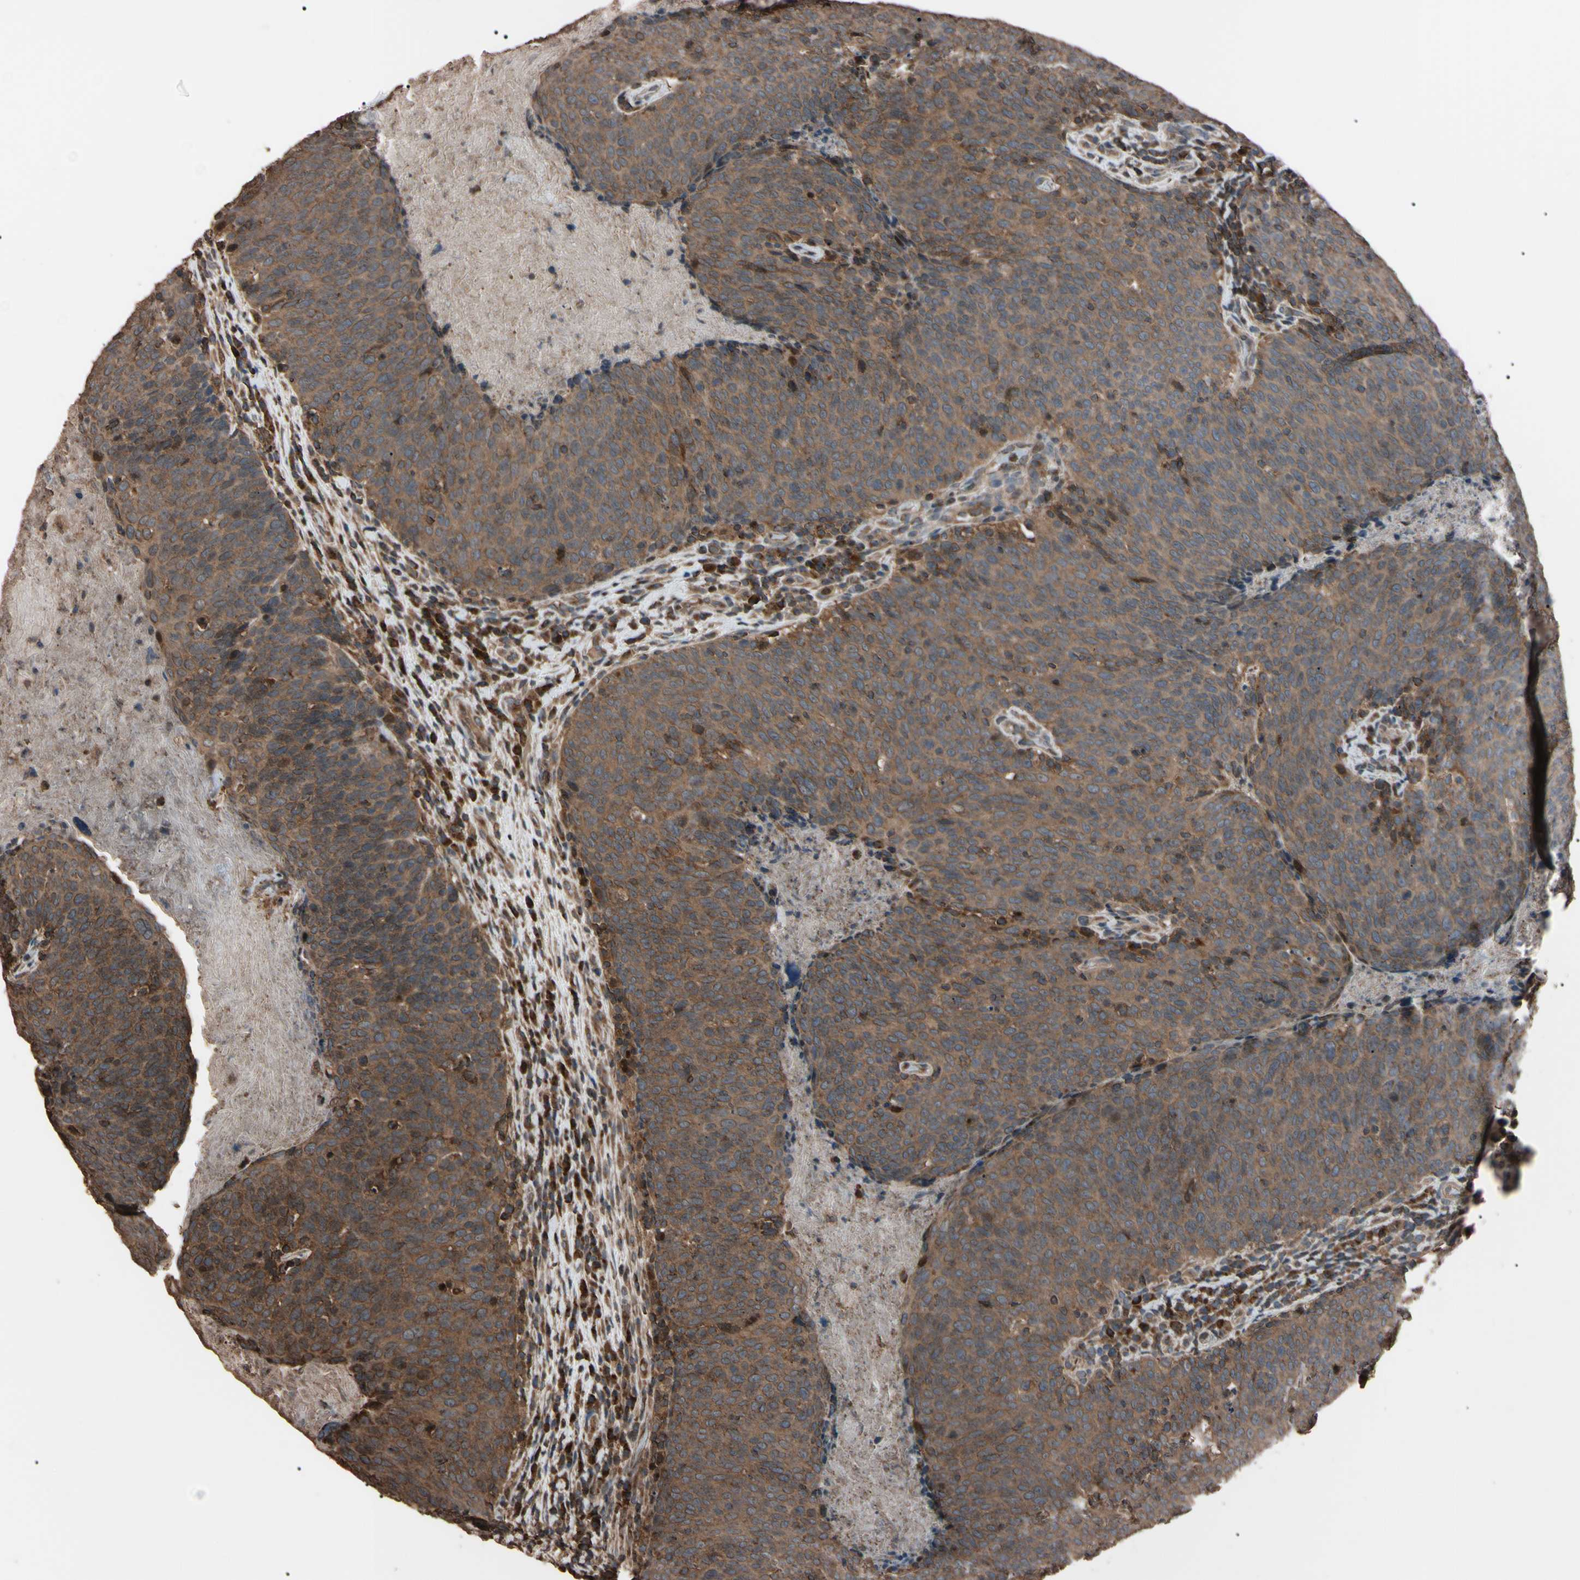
{"staining": {"intensity": "moderate", "quantity": ">75%", "location": "cytoplasmic/membranous"}, "tissue": "head and neck cancer", "cell_type": "Tumor cells", "image_type": "cancer", "snomed": [{"axis": "morphology", "description": "Squamous cell carcinoma, NOS"}, {"axis": "morphology", "description": "Squamous cell carcinoma, metastatic, NOS"}, {"axis": "topography", "description": "Lymph node"}, {"axis": "topography", "description": "Head-Neck"}], "caption": "Protein positivity by IHC exhibits moderate cytoplasmic/membranous positivity in about >75% of tumor cells in head and neck metastatic squamous cell carcinoma.", "gene": "TNFRSF1A", "patient": {"sex": "male", "age": 62}}